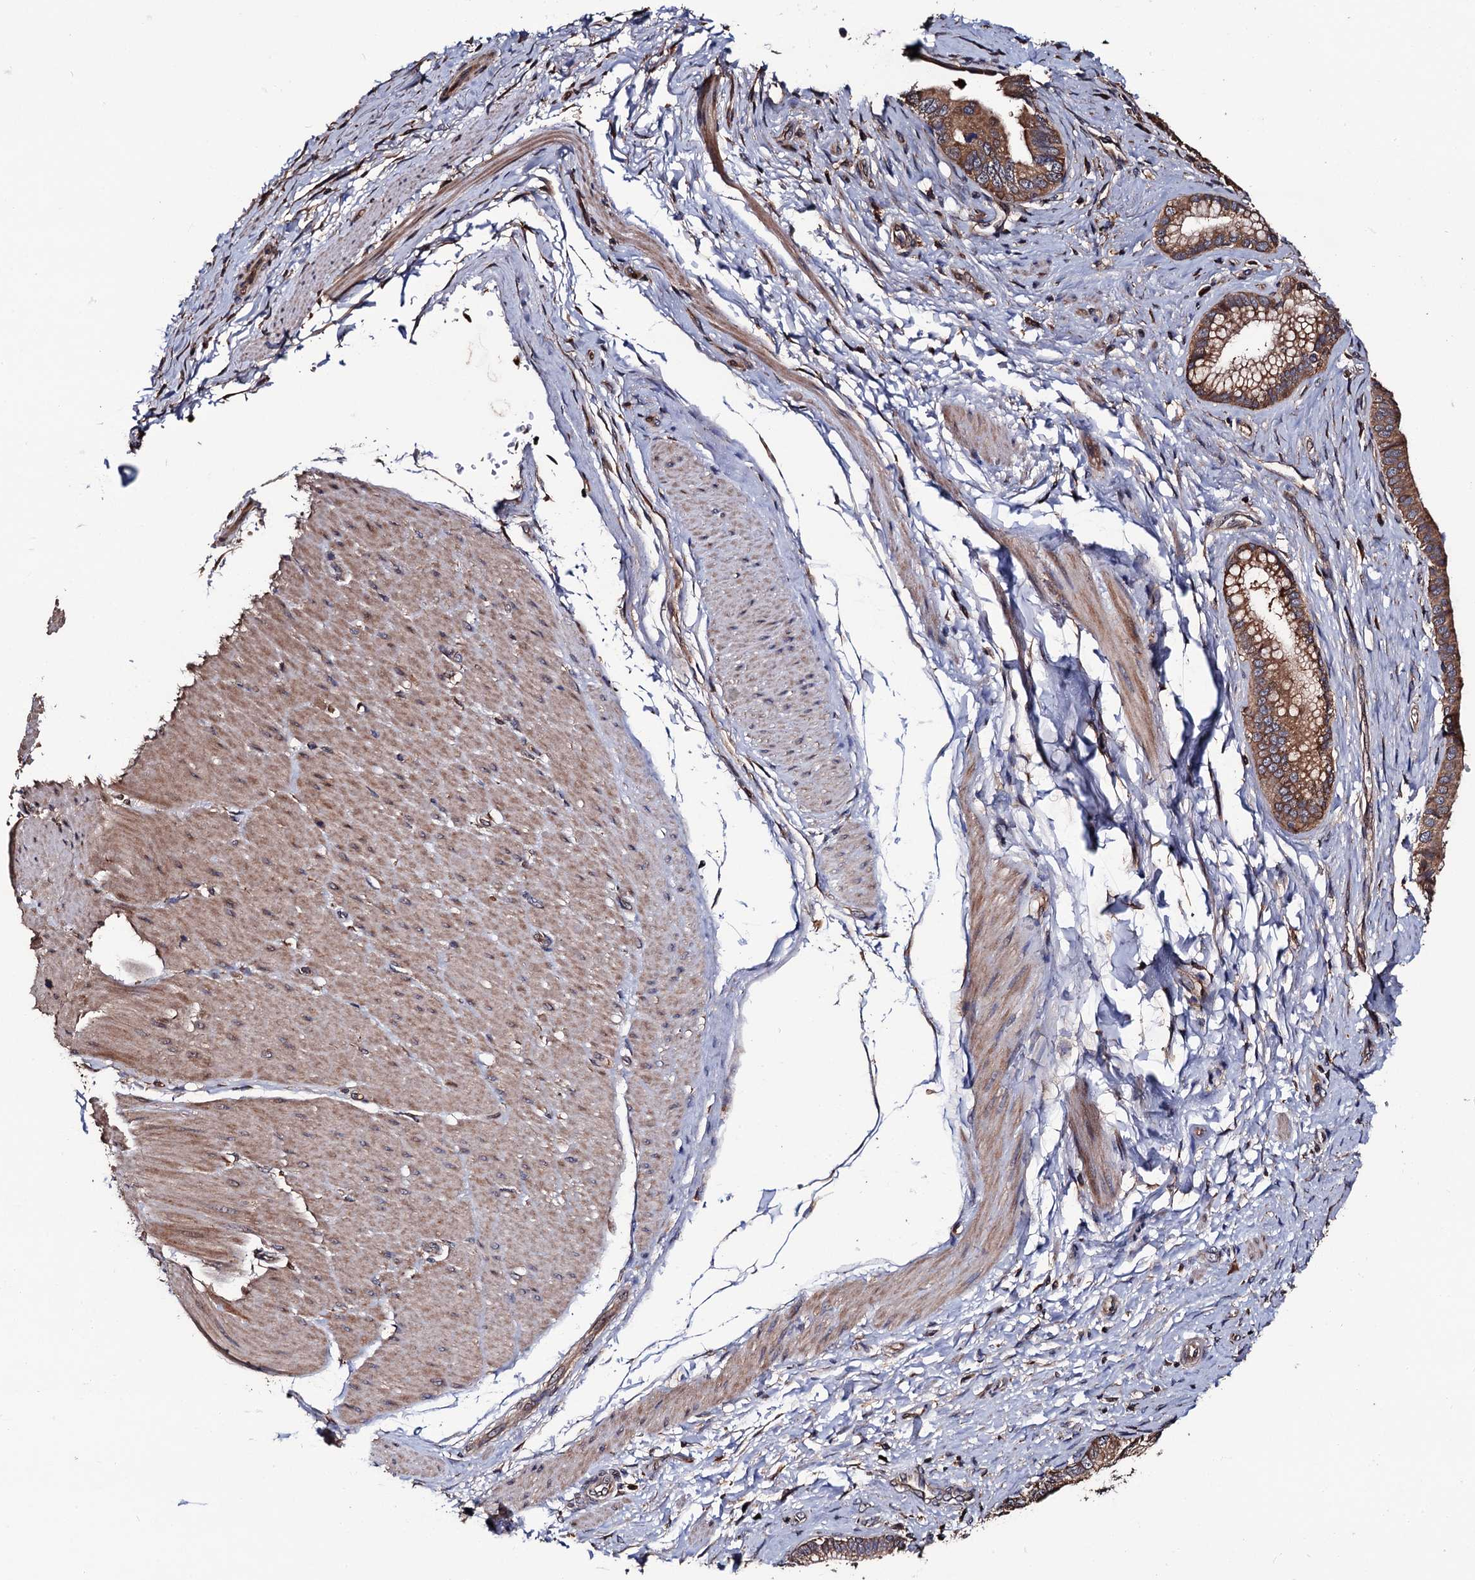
{"staining": {"intensity": "moderate", "quantity": ">75%", "location": "cytoplasmic/membranous"}, "tissue": "pancreatic cancer", "cell_type": "Tumor cells", "image_type": "cancer", "snomed": [{"axis": "morphology", "description": "Adenocarcinoma, NOS"}, {"axis": "topography", "description": "Pancreas"}], "caption": "Pancreatic cancer tissue exhibits moderate cytoplasmic/membranous staining in about >75% of tumor cells, visualized by immunohistochemistry.", "gene": "RGS11", "patient": {"sex": "female", "age": 55}}